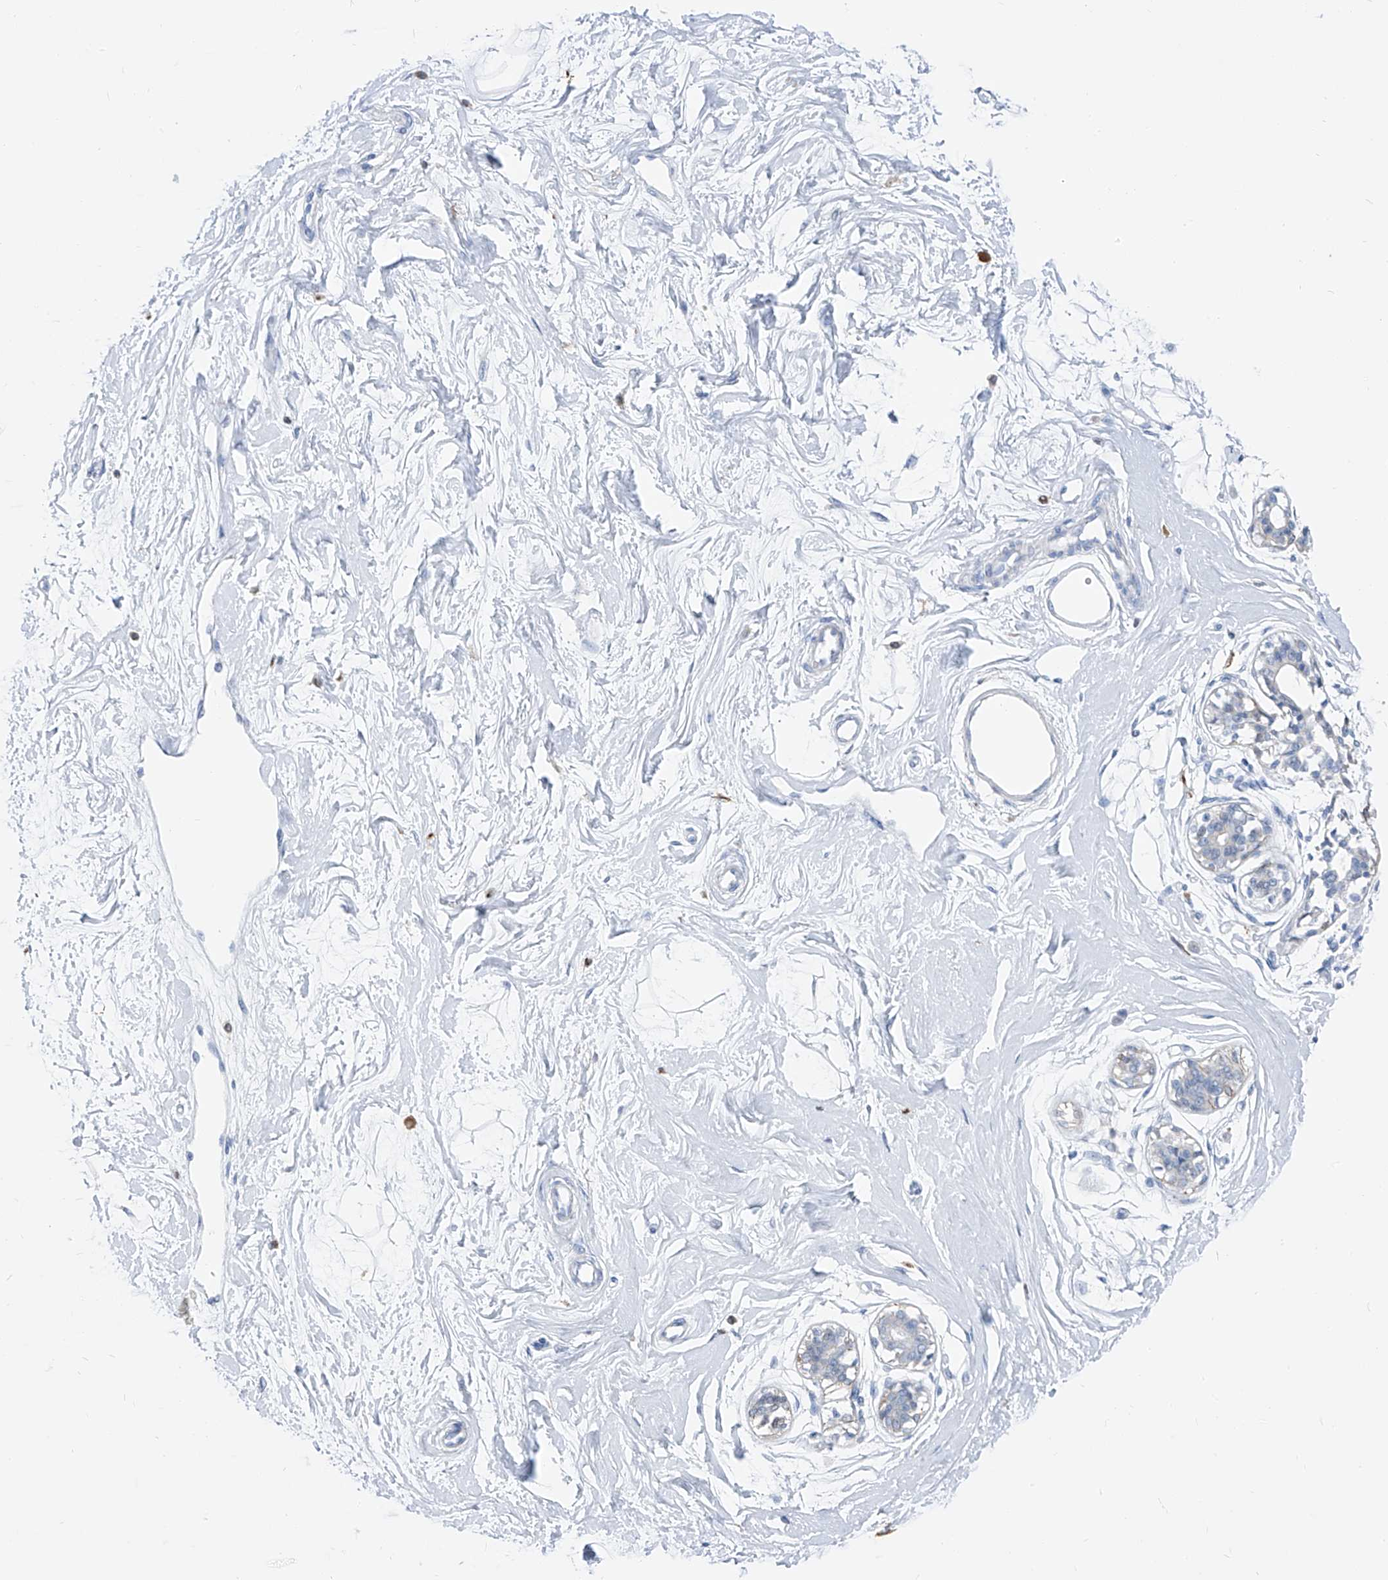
{"staining": {"intensity": "negative", "quantity": "none", "location": "none"}, "tissue": "breast", "cell_type": "Adipocytes", "image_type": "normal", "snomed": [{"axis": "morphology", "description": "Normal tissue, NOS"}, {"axis": "topography", "description": "Breast"}], "caption": "An immunohistochemistry image of unremarkable breast is shown. There is no staining in adipocytes of breast. (DAB immunohistochemistry with hematoxylin counter stain).", "gene": "FRS3", "patient": {"sex": "female", "age": 45}}